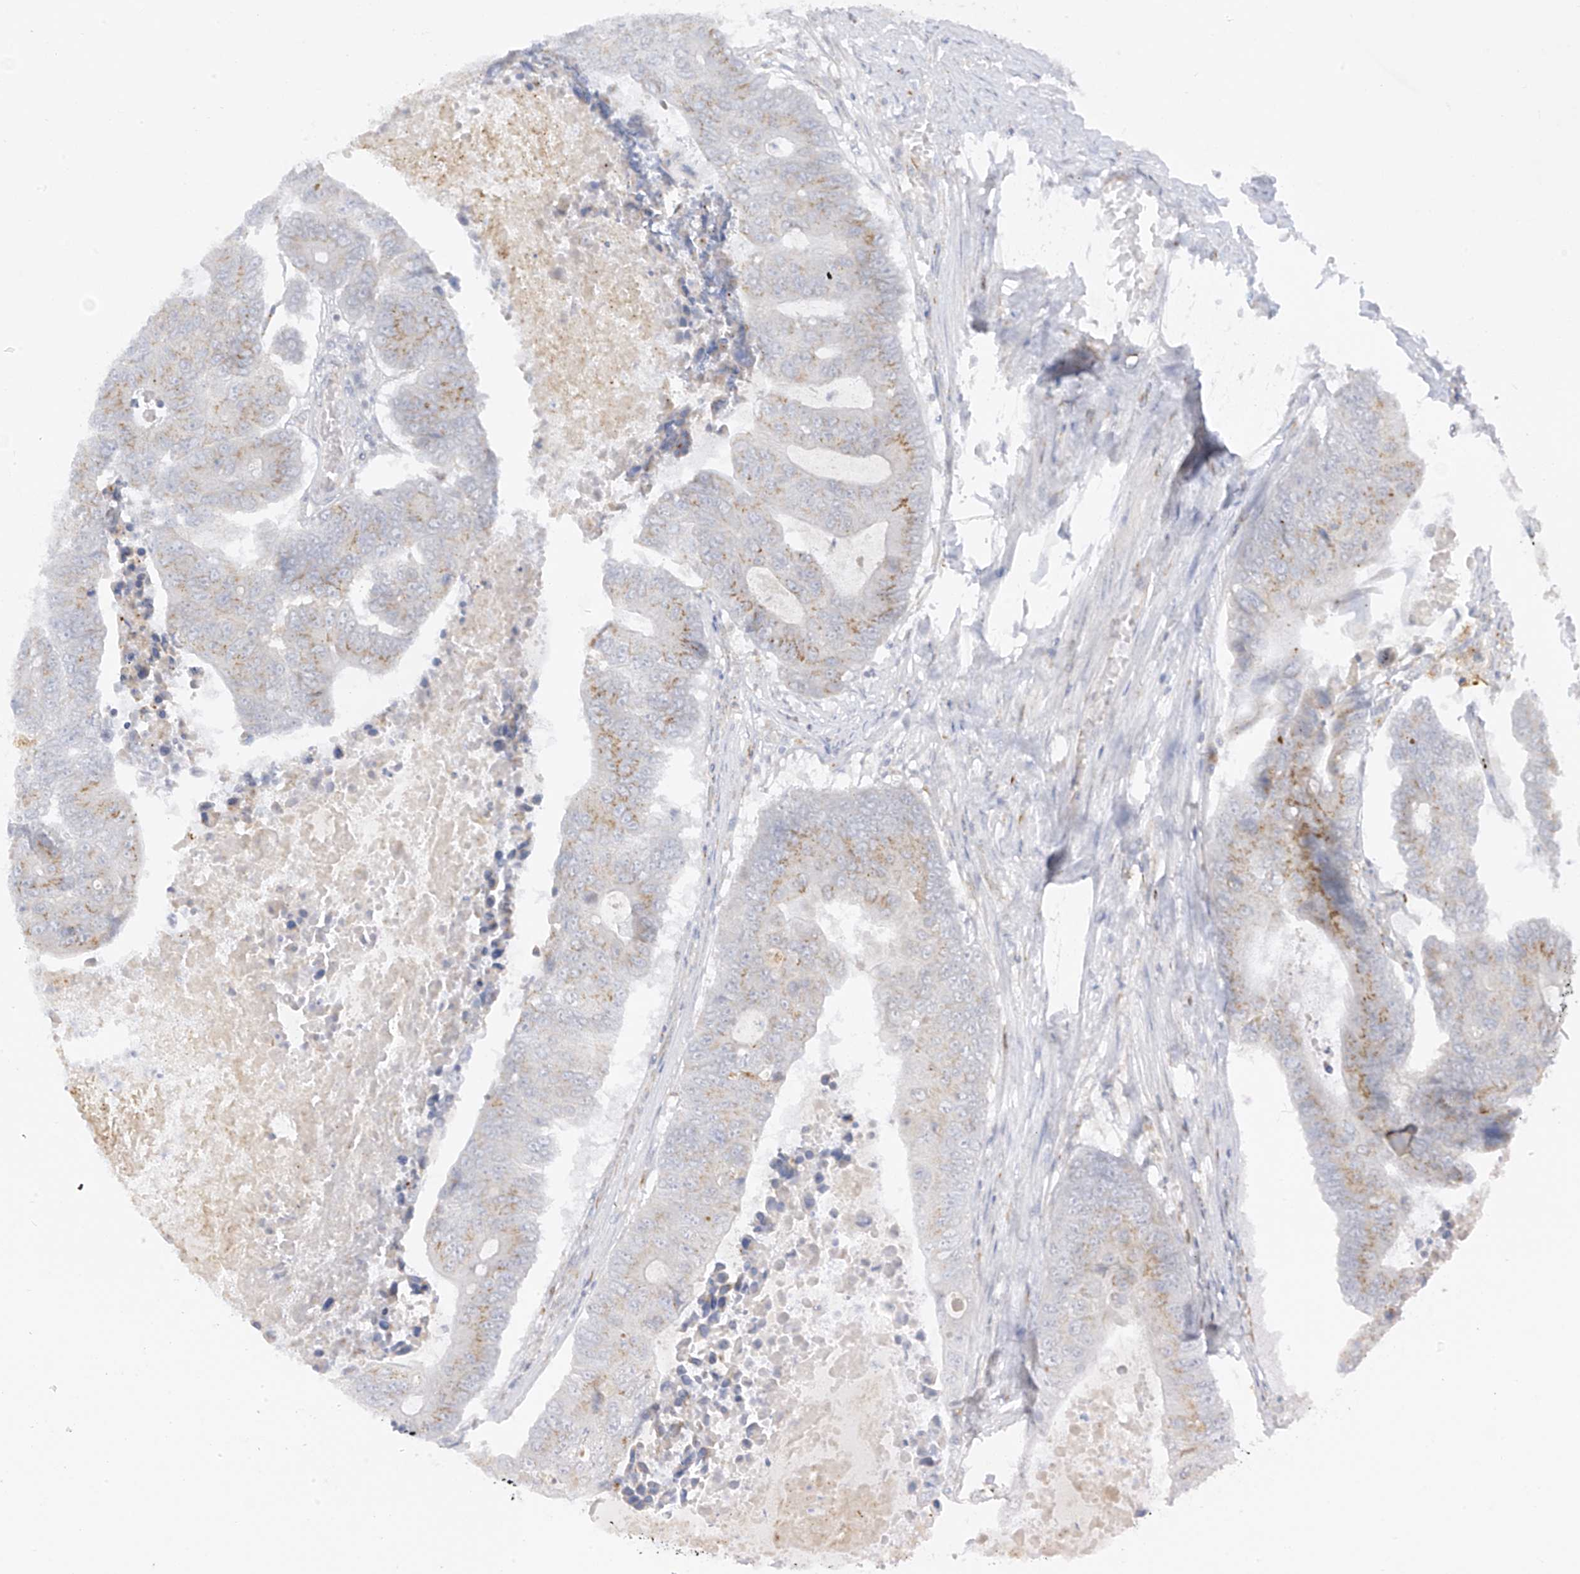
{"staining": {"intensity": "moderate", "quantity": "25%-75%", "location": "cytoplasmic/membranous"}, "tissue": "colorectal cancer", "cell_type": "Tumor cells", "image_type": "cancer", "snomed": [{"axis": "morphology", "description": "Adenocarcinoma, NOS"}, {"axis": "topography", "description": "Colon"}], "caption": "This is a histology image of IHC staining of colorectal cancer, which shows moderate staining in the cytoplasmic/membranous of tumor cells.", "gene": "HS6ST2", "patient": {"sex": "male", "age": 87}}